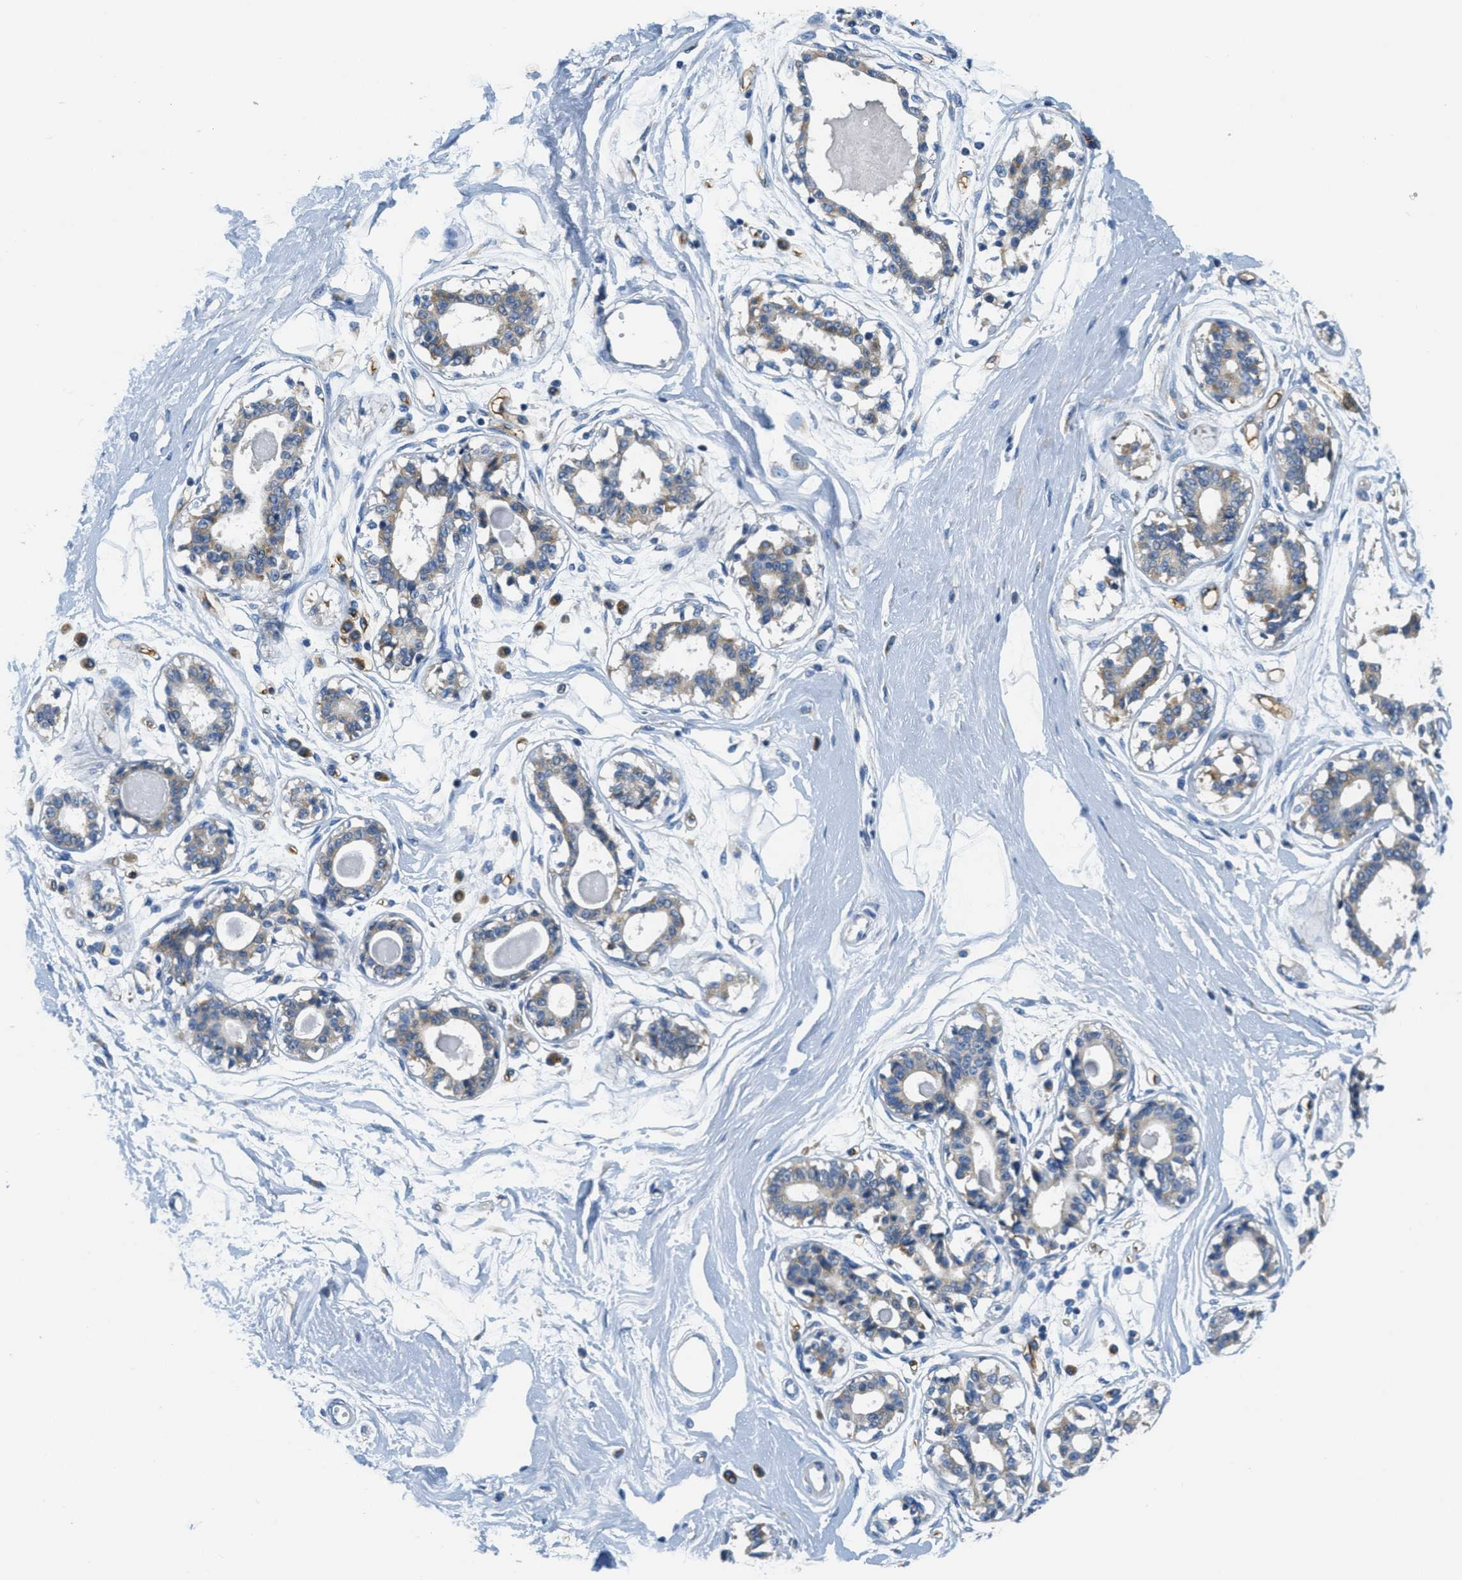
{"staining": {"intensity": "negative", "quantity": "none", "location": "none"}, "tissue": "breast", "cell_type": "Adipocytes", "image_type": "normal", "snomed": [{"axis": "morphology", "description": "Normal tissue, NOS"}, {"axis": "topography", "description": "Breast"}], "caption": "Protein analysis of normal breast displays no significant expression in adipocytes. (Brightfield microscopy of DAB IHC at high magnification).", "gene": "CA4", "patient": {"sex": "female", "age": 45}}